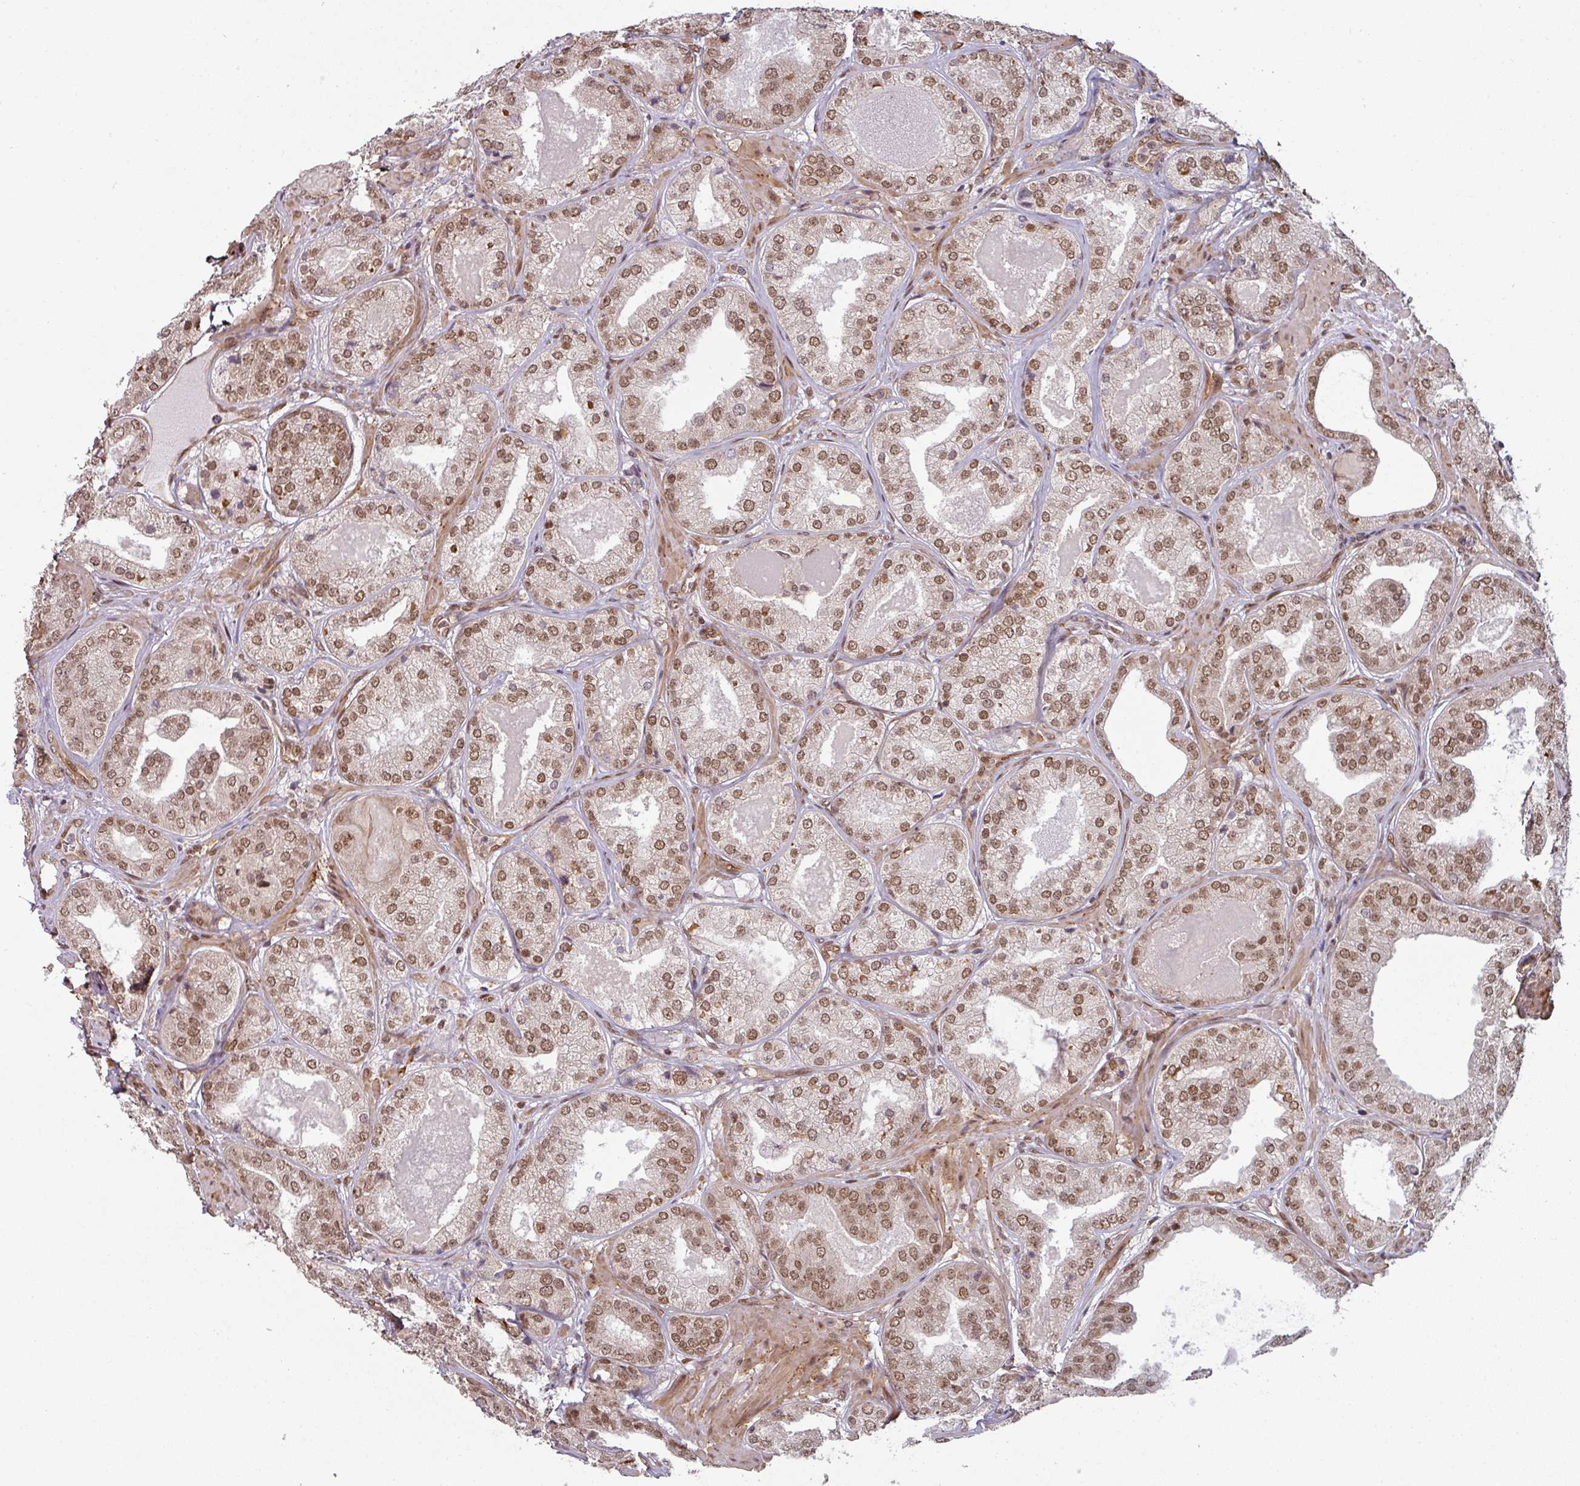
{"staining": {"intensity": "moderate", "quantity": ">75%", "location": "nuclear"}, "tissue": "prostate cancer", "cell_type": "Tumor cells", "image_type": "cancer", "snomed": [{"axis": "morphology", "description": "Adenocarcinoma, High grade"}, {"axis": "topography", "description": "Prostate"}], "caption": "A brown stain labels moderate nuclear expression of a protein in prostate high-grade adenocarcinoma tumor cells.", "gene": "SIK3", "patient": {"sex": "male", "age": 63}}